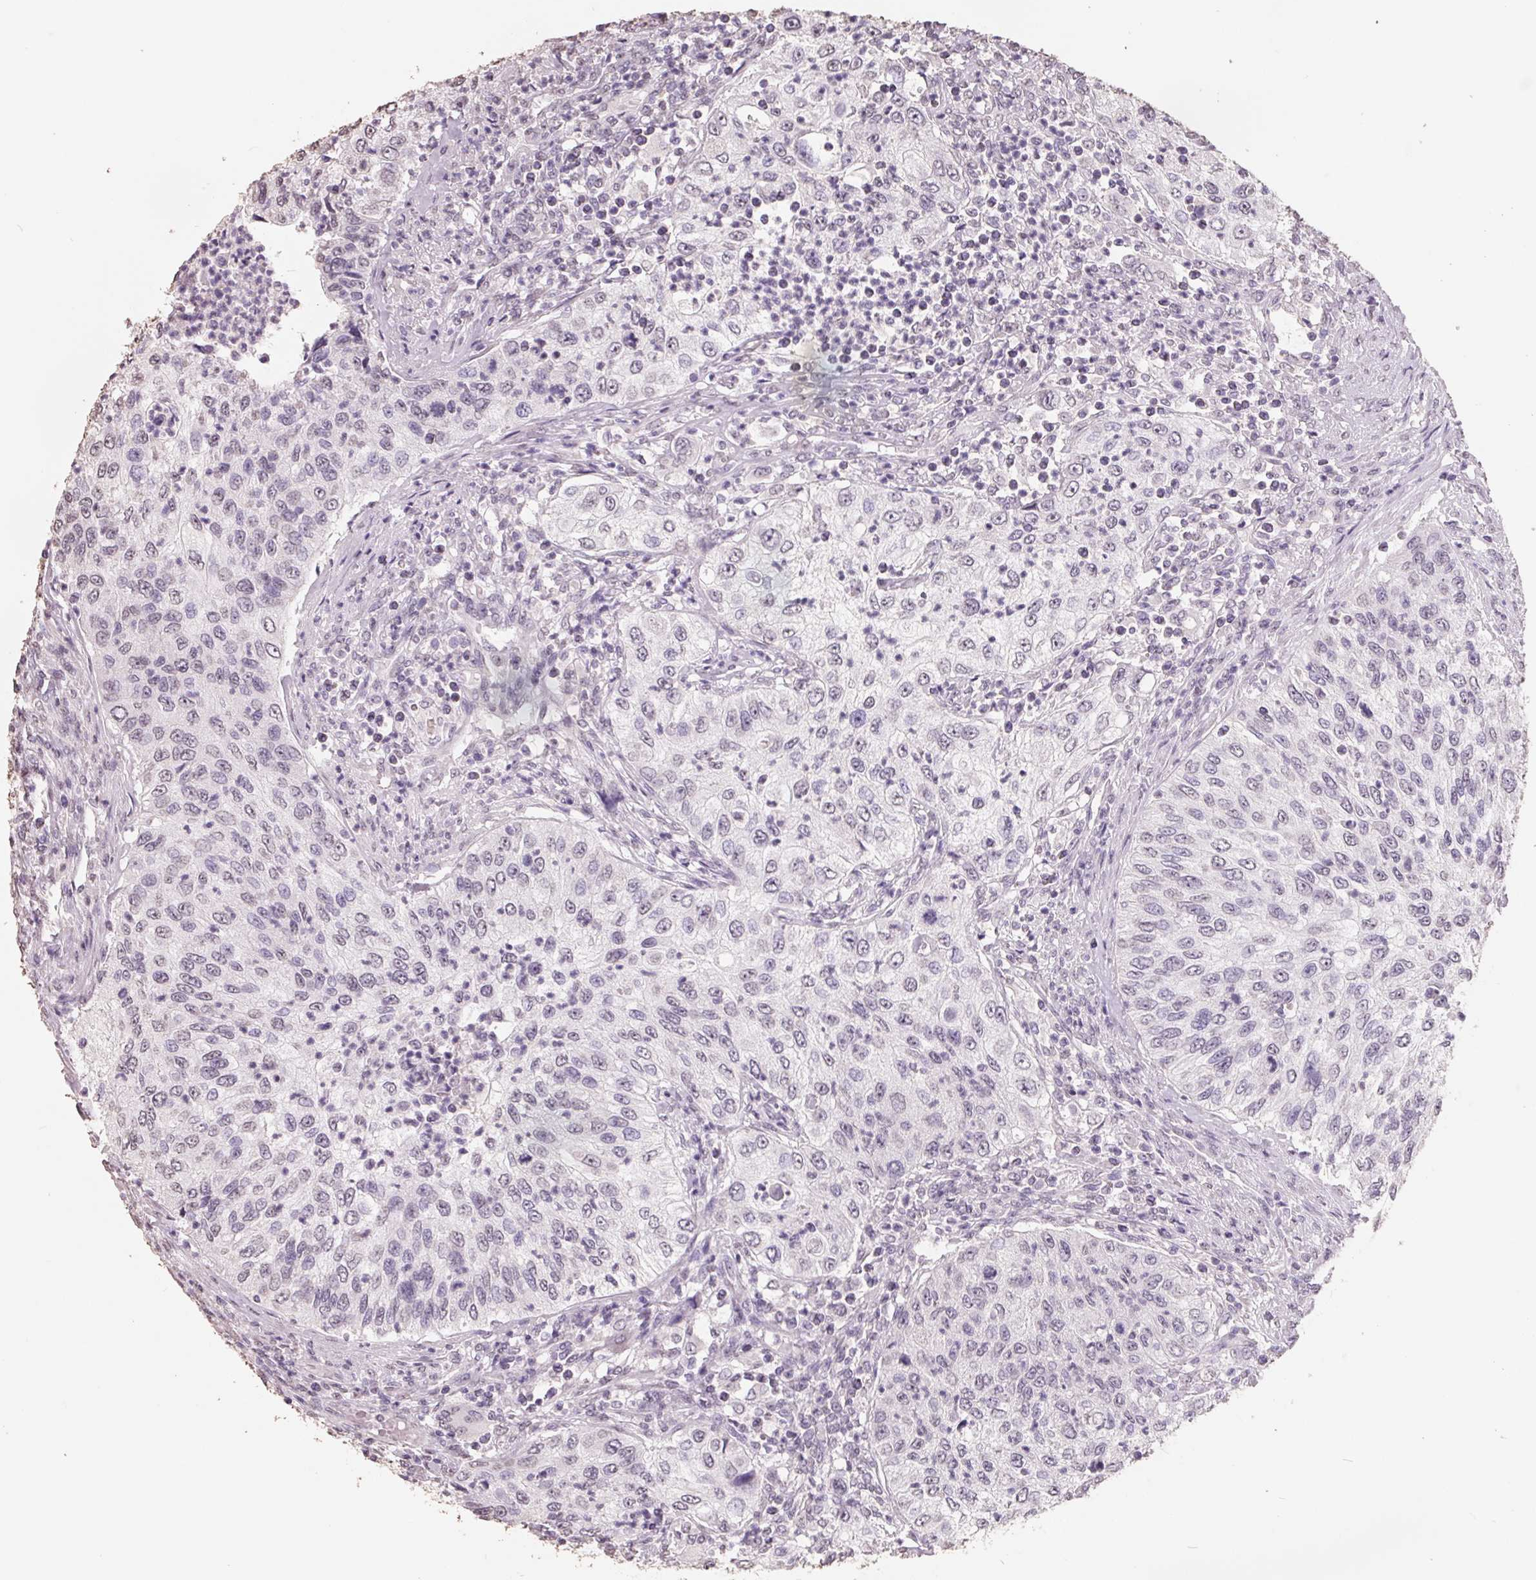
{"staining": {"intensity": "negative", "quantity": "none", "location": "none"}, "tissue": "urothelial cancer", "cell_type": "Tumor cells", "image_type": "cancer", "snomed": [{"axis": "morphology", "description": "Urothelial carcinoma, High grade"}, {"axis": "topography", "description": "Urinary bladder"}], "caption": "This photomicrograph is of urothelial carcinoma (high-grade) stained with immunohistochemistry to label a protein in brown with the nuclei are counter-stained blue. There is no positivity in tumor cells. The staining is performed using DAB (3,3'-diaminobenzidine) brown chromogen with nuclei counter-stained in using hematoxylin.", "gene": "FTCD", "patient": {"sex": "female", "age": 60}}